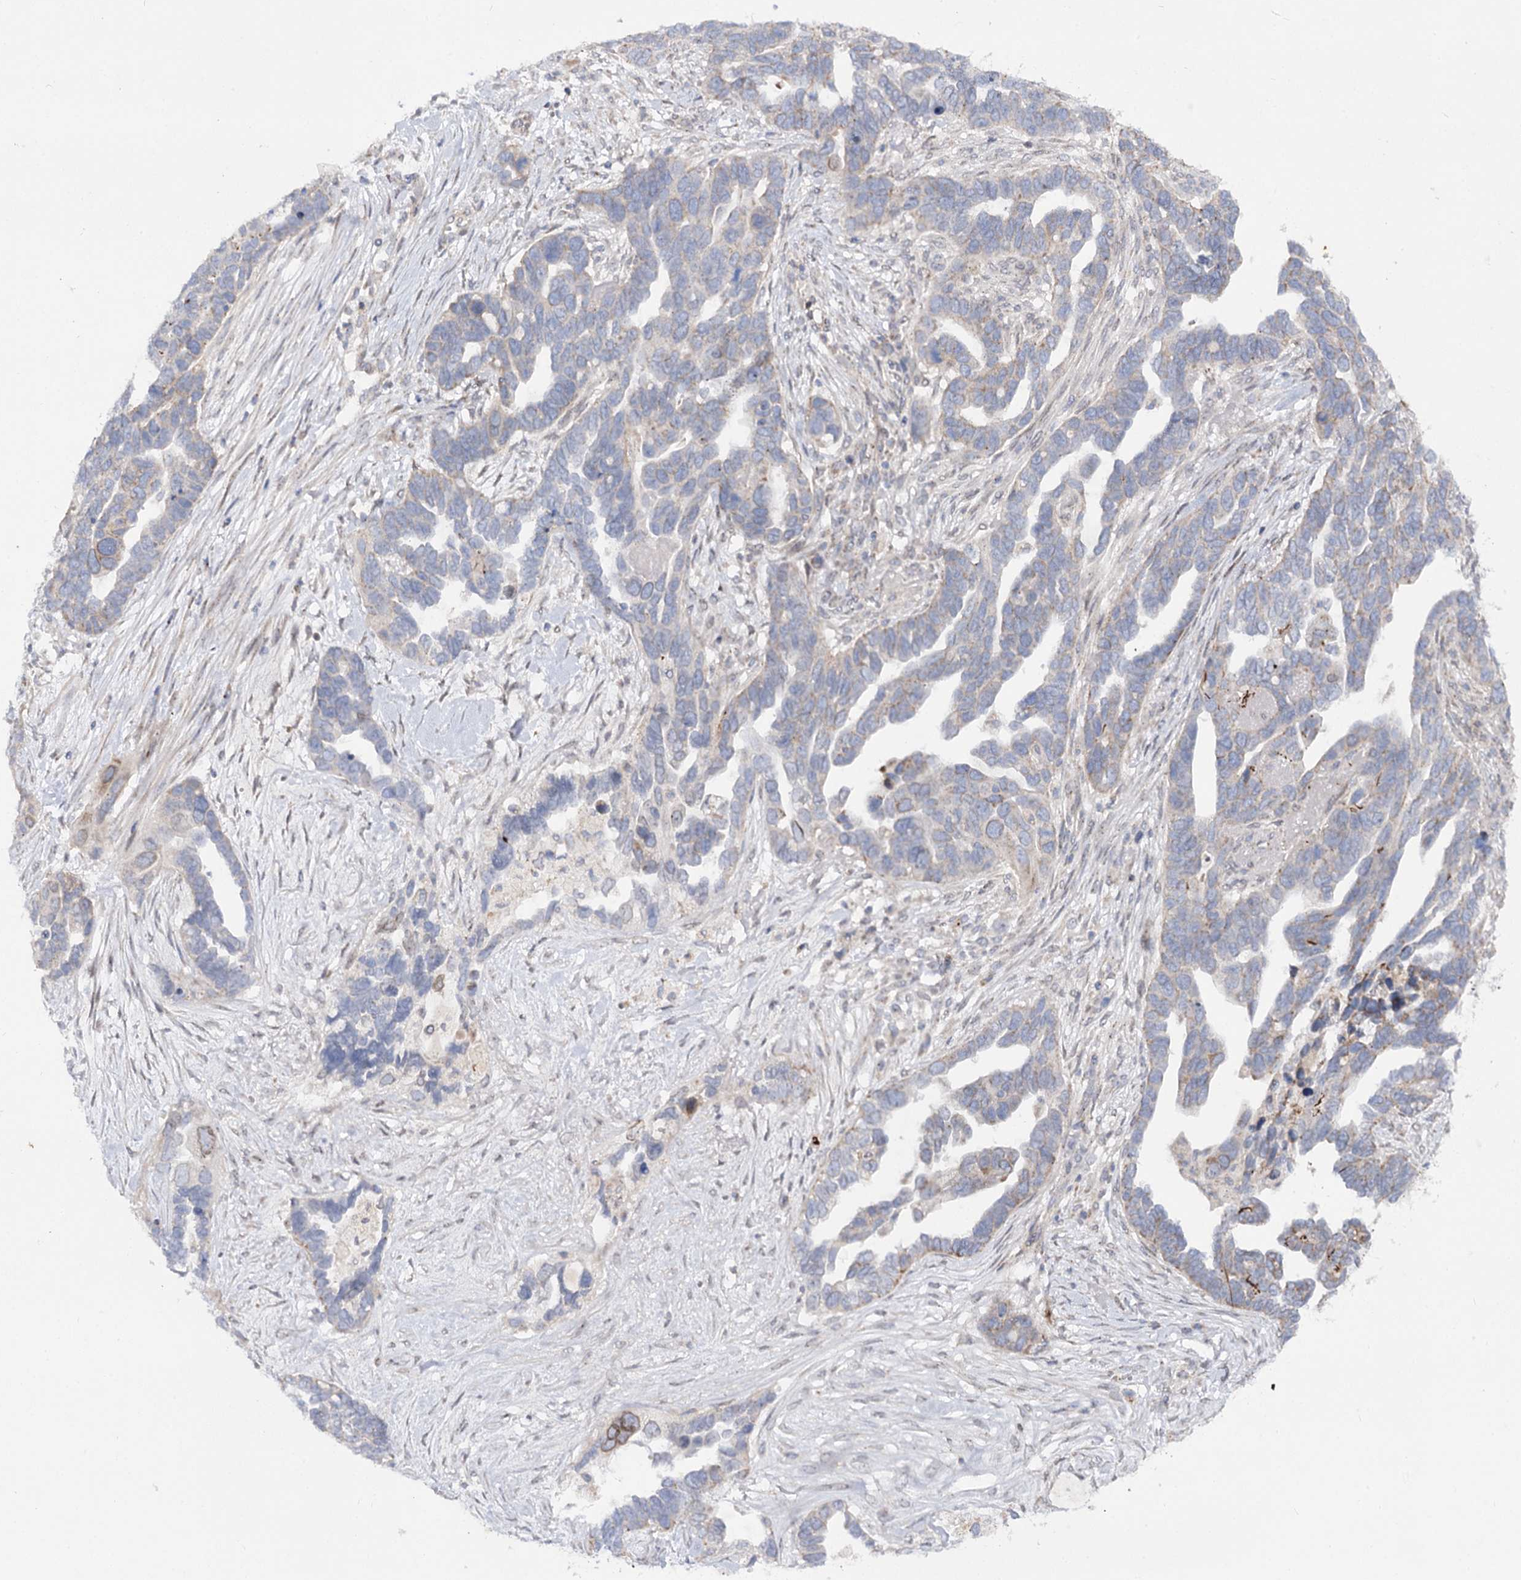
{"staining": {"intensity": "weak", "quantity": "<25%", "location": "cytoplasmic/membranous"}, "tissue": "ovarian cancer", "cell_type": "Tumor cells", "image_type": "cancer", "snomed": [{"axis": "morphology", "description": "Cystadenocarcinoma, serous, NOS"}, {"axis": "topography", "description": "Ovary"}], "caption": "The immunohistochemistry (IHC) image has no significant expression in tumor cells of ovarian cancer tissue.", "gene": "C11orf80", "patient": {"sex": "female", "age": 54}}